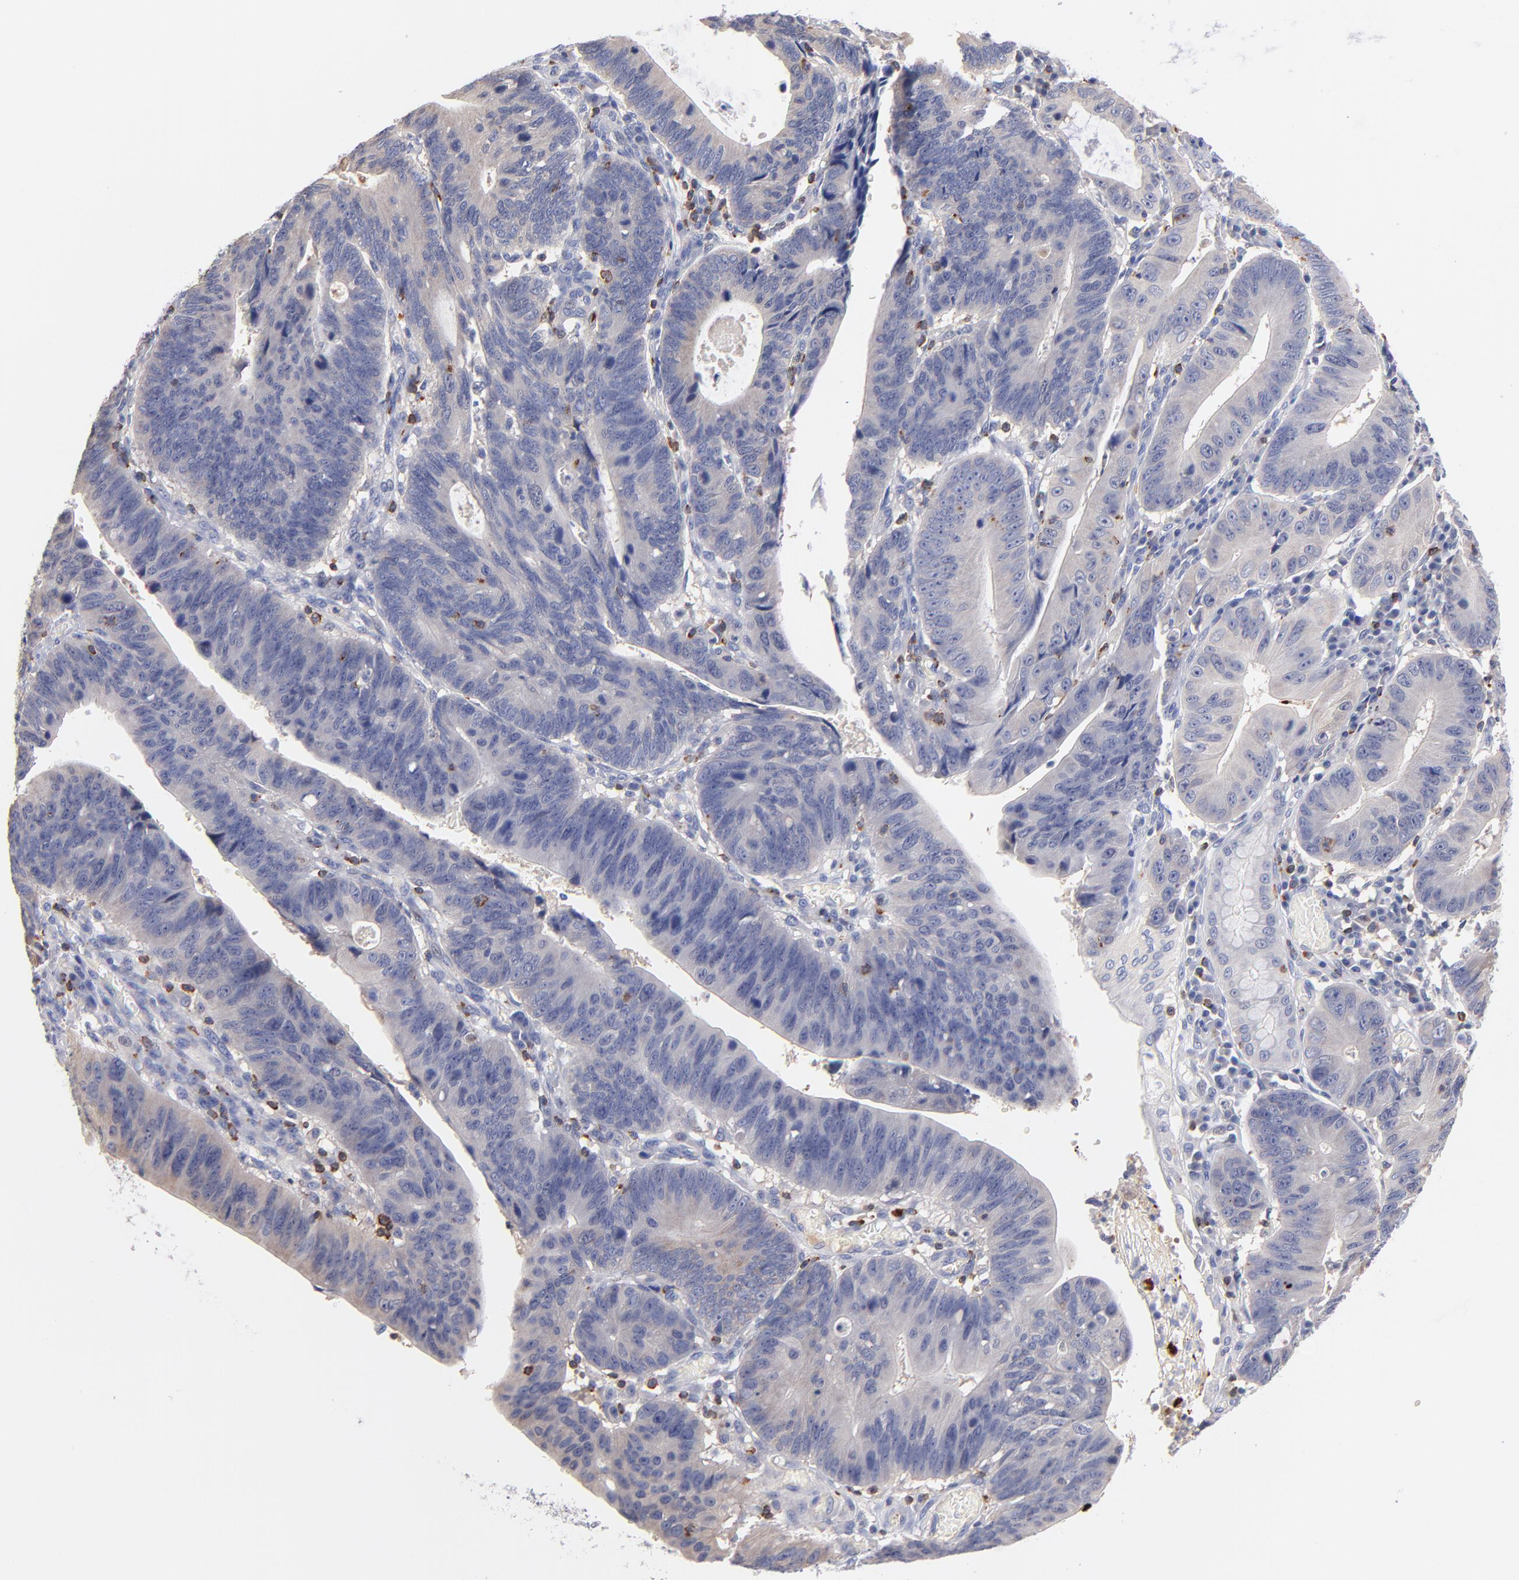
{"staining": {"intensity": "negative", "quantity": "none", "location": "none"}, "tissue": "stomach cancer", "cell_type": "Tumor cells", "image_type": "cancer", "snomed": [{"axis": "morphology", "description": "Adenocarcinoma, NOS"}, {"axis": "topography", "description": "Stomach"}], "caption": "Tumor cells show no significant staining in stomach cancer.", "gene": "KREMEN2", "patient": {"sex": "male", "age": 59}}